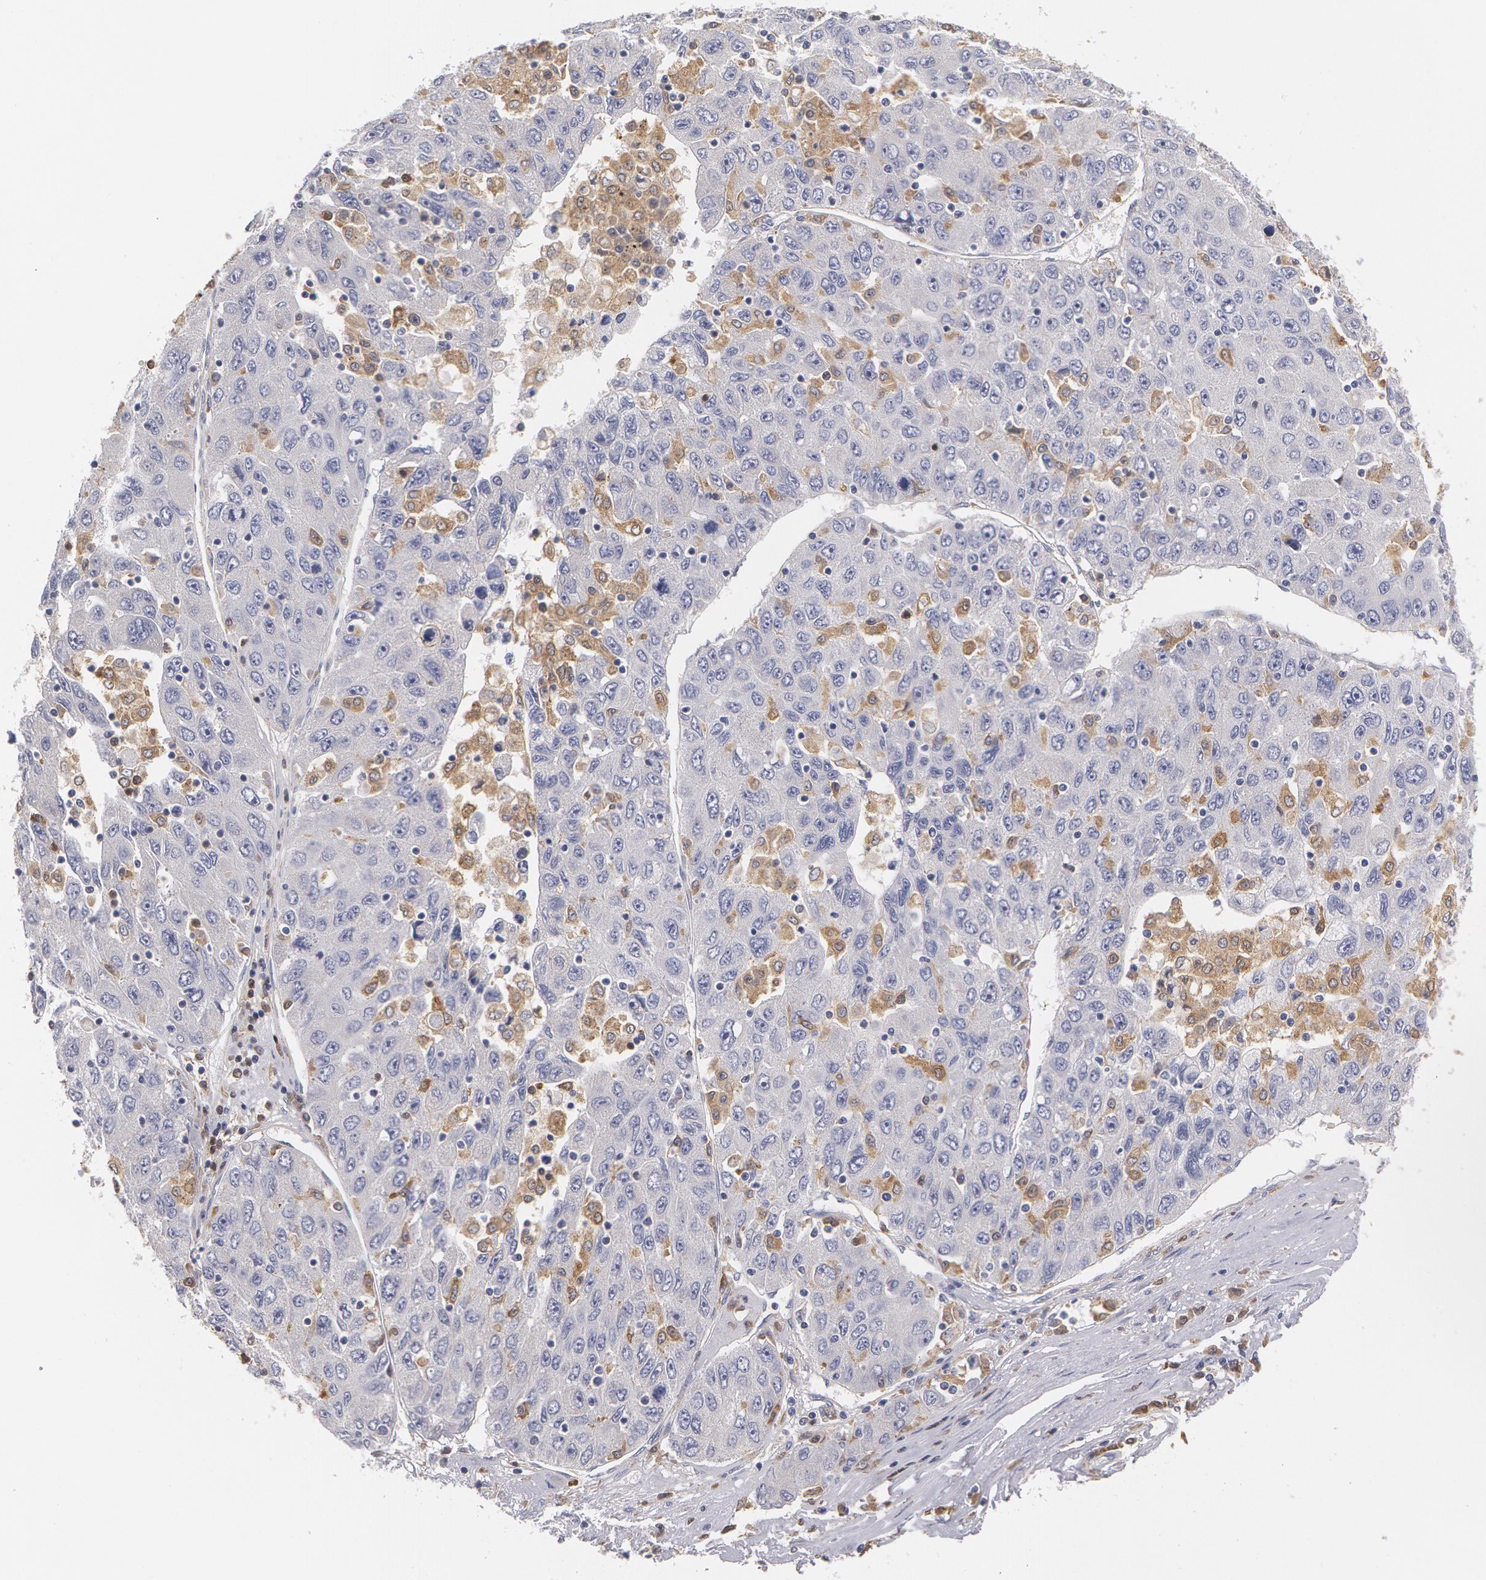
{"staining": {"intensity": "moderate", "quantity": "<25%", "location": "cytoplasmic/membranous"}, "tissue": "liver cancer", "cell_type": "Tumor cells", "image_type": "cancer", "snomed": [{"axis": "morphology", "description": "Carcinoma, Hepatocellular, NOS"}, {"axis": "topography", "description": "Liver"}], "caption": "Liver hepatocellular carcinoma stained for a protein reveals moderate cytoplasmic/membranous positivity in tumor cells. The staining was performed using DAB (3,3'-diaminobenzidine) to visualize the protein expression in brown, while the nuclei were stained in blue with hematoxylin (Magnification: 20x).", "gene": "SYK", "patient": {"sex": "male", "age": 49}}